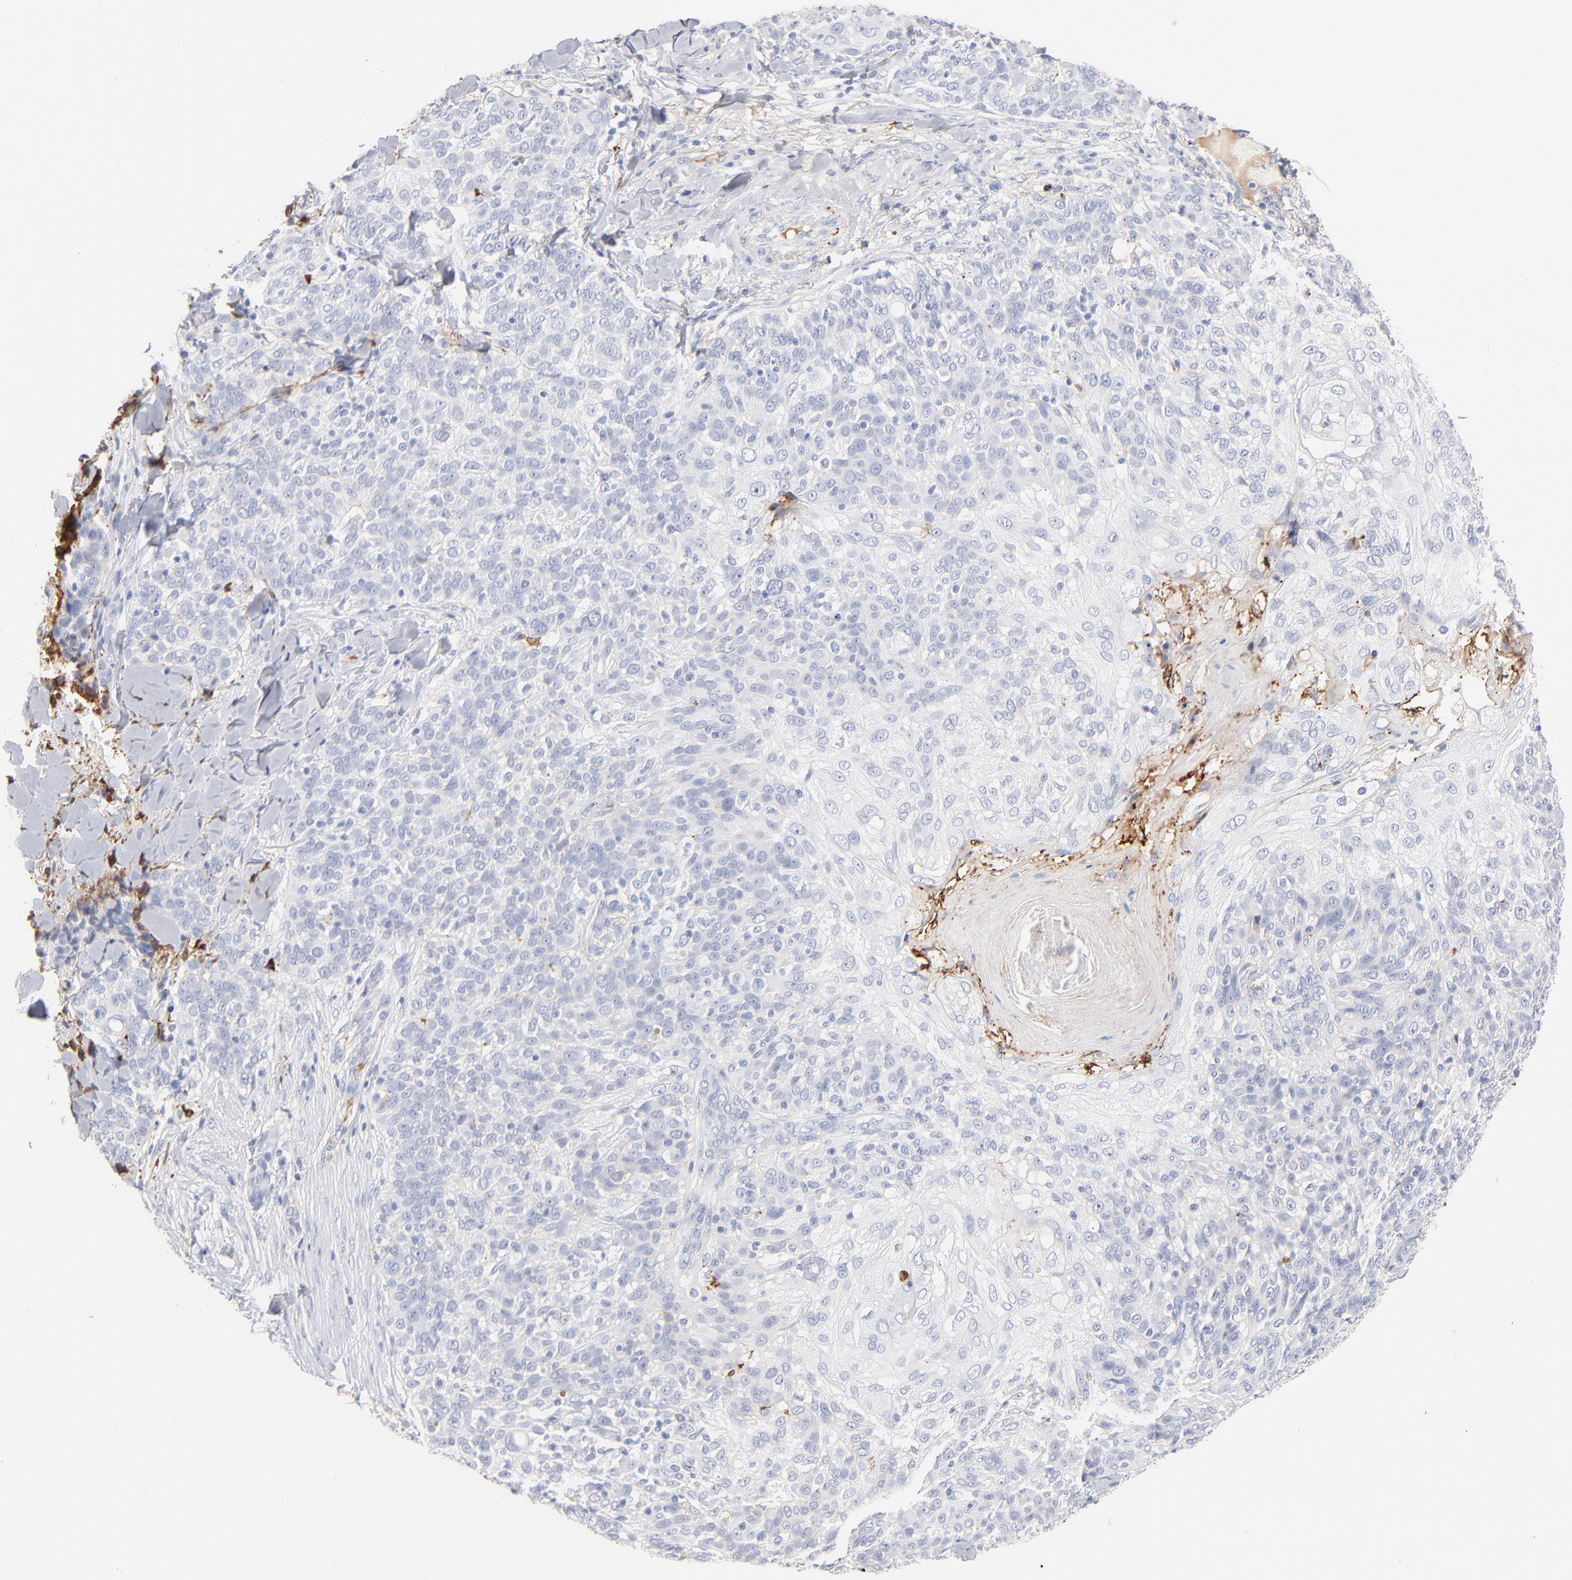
{"staining": {"intensity": "negative", "quantity": "none", "location": "none"}, "tissue": "skin cancer", "cell_type": "Tumor cells", "image_type": "cancer", "snomed": [{"axis": "morphology", "description": "Normal tissue, NOS"}, {"axis": "morphology", "description": "Squamous cell carcinoma, NOS"}, {"axis": "topography", "description": "Skin"}], "caption": "Immunohistochemistry (IHC) histopathology image of neoplastic tissue: squamous cell carcinoma (skin) stained with DAB shows no significant protein staining in tumor cells.", "gene": "APOH", "patient": {"sex": "female", "age": 83}}